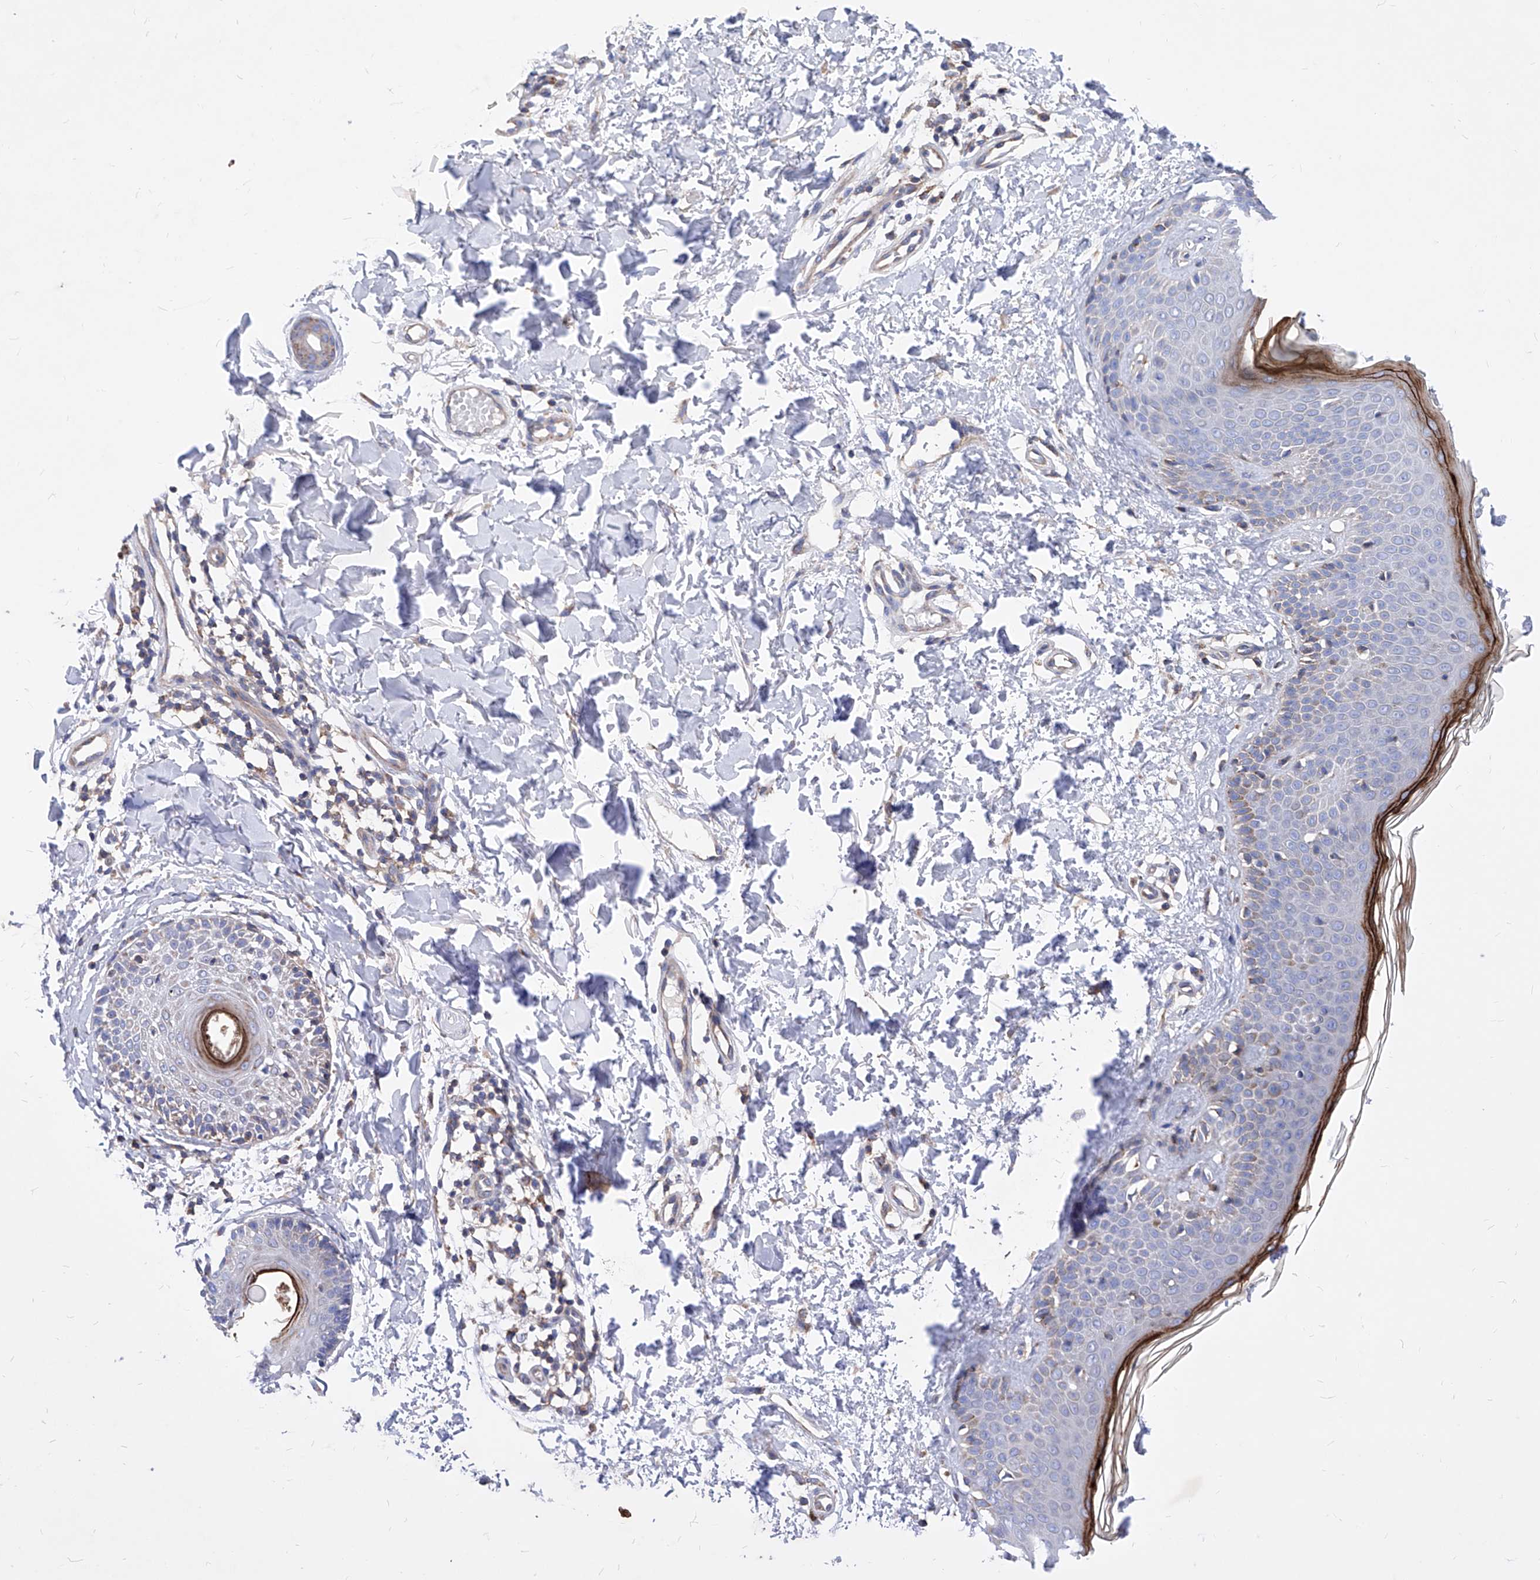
{"staining": {"intensity": "weak", "quantity": ">75%", "location": "cytoplasmic/membranous"}, "tissue": "skin", "cell_type": "Fibroblasts", "image_type": "normal", "snomed": [{"axis": "morphology", "description": "Normal tissue, NOS"}, {"axis": "topography", "description": "Skin"}], "caption": "An immunohistochemistry (IHC) image of benign tissue is shown. Protein staining in brown labels weak cytoplasmic/membranous positivity in skin within fibroblasts.", "gene": "HRNR", "patient": {"sex": "male", "age": 37}}